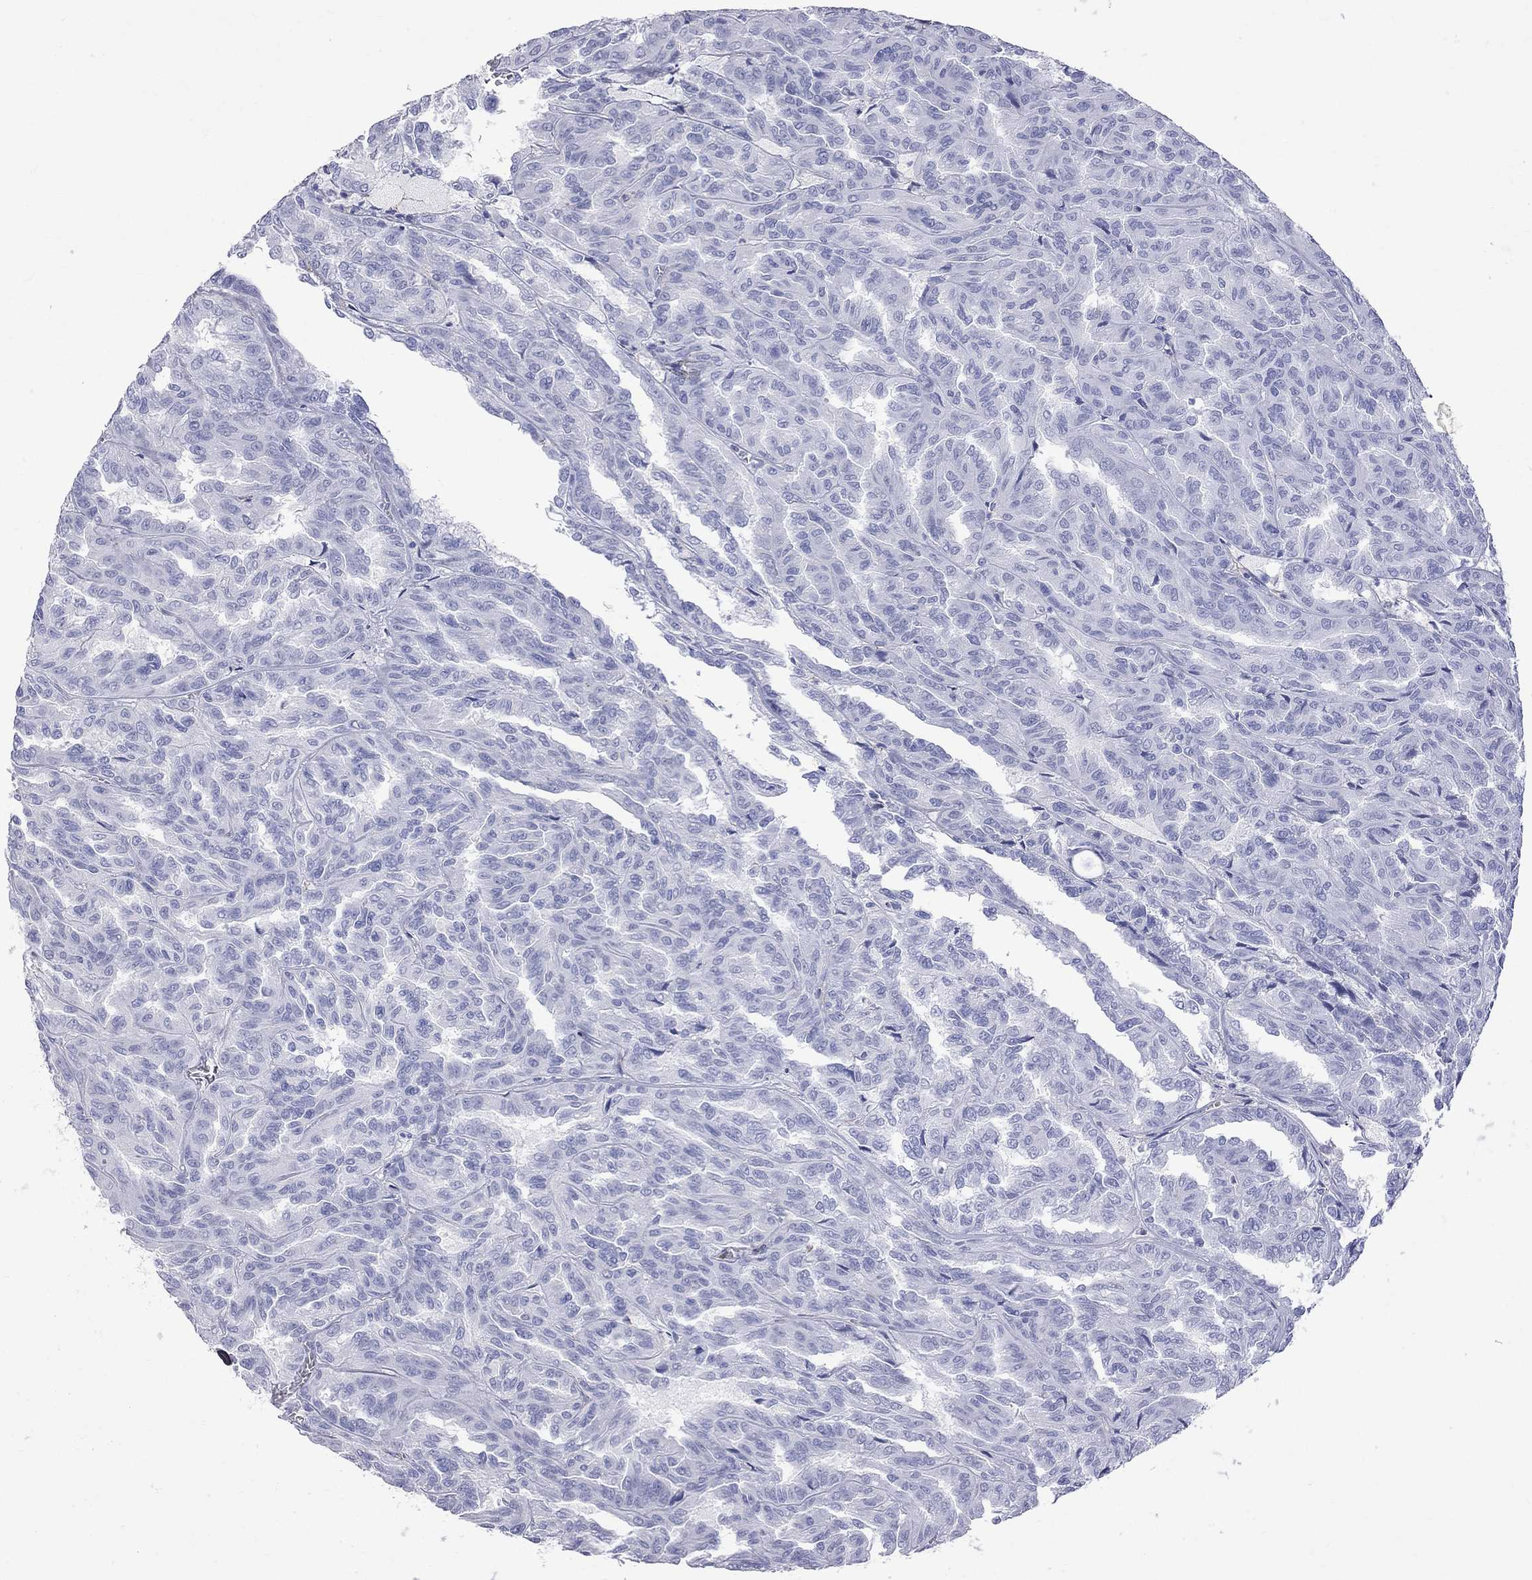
{"staining": {"intensity": "negative", "quantity": "none", "location": "none"}, "tissue": "renal cancer", "cell_type": "Tumor cells", "image_type": "cancer", "snomed": [{"axis": "morphology", "description": "Adenocarcinoma, NOS"}, {"axis": "topography", "description": "Kidney"}], "caption": "Immunohistochemistry micrograph of renal cancer (adenocarcinoma) stained for a protein (brown), which shows no positivity in tumor cells.", "gene": "S100A3", "patient": {"sex": "male", "age": 79}}